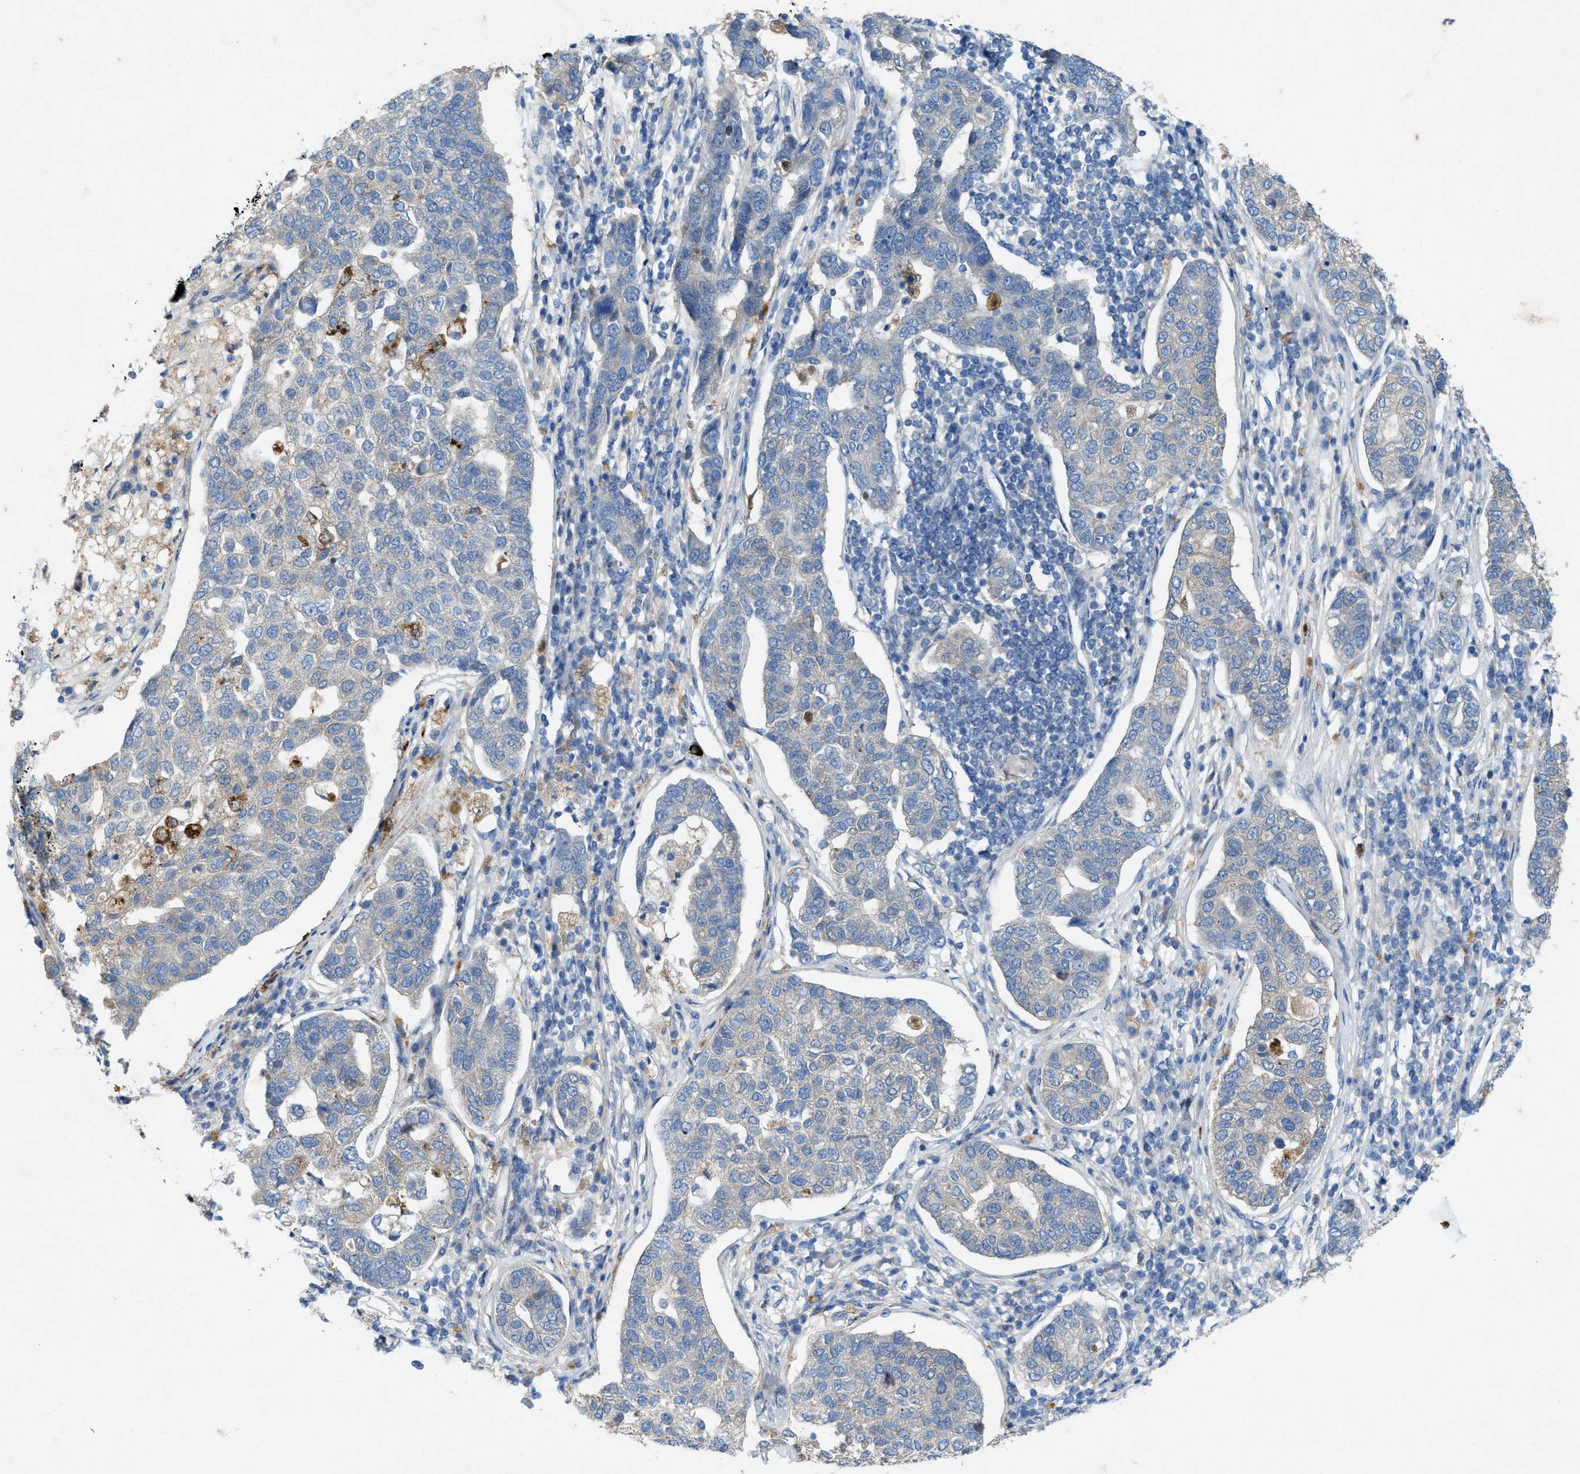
{"staining": {"intensity": "weak", "quantity": "<25%", "location": "cytoplasmic/membranous"}, "tissue": "pancreatic cancer", "cell_type": "Tumor cells", "image_type": "cancer", "snomed": [{"axis": "morphology", "description": "Adenocarcinoma, NOS"}, {"axis": "topography", "description": "Pancreas"}], "caption": "A photomicrograph of human pancreatic adenocarcinoma is negative for staining in tumor cells.", "gene": "URGCP", "patient": {"sex": "female", "age": 61}}